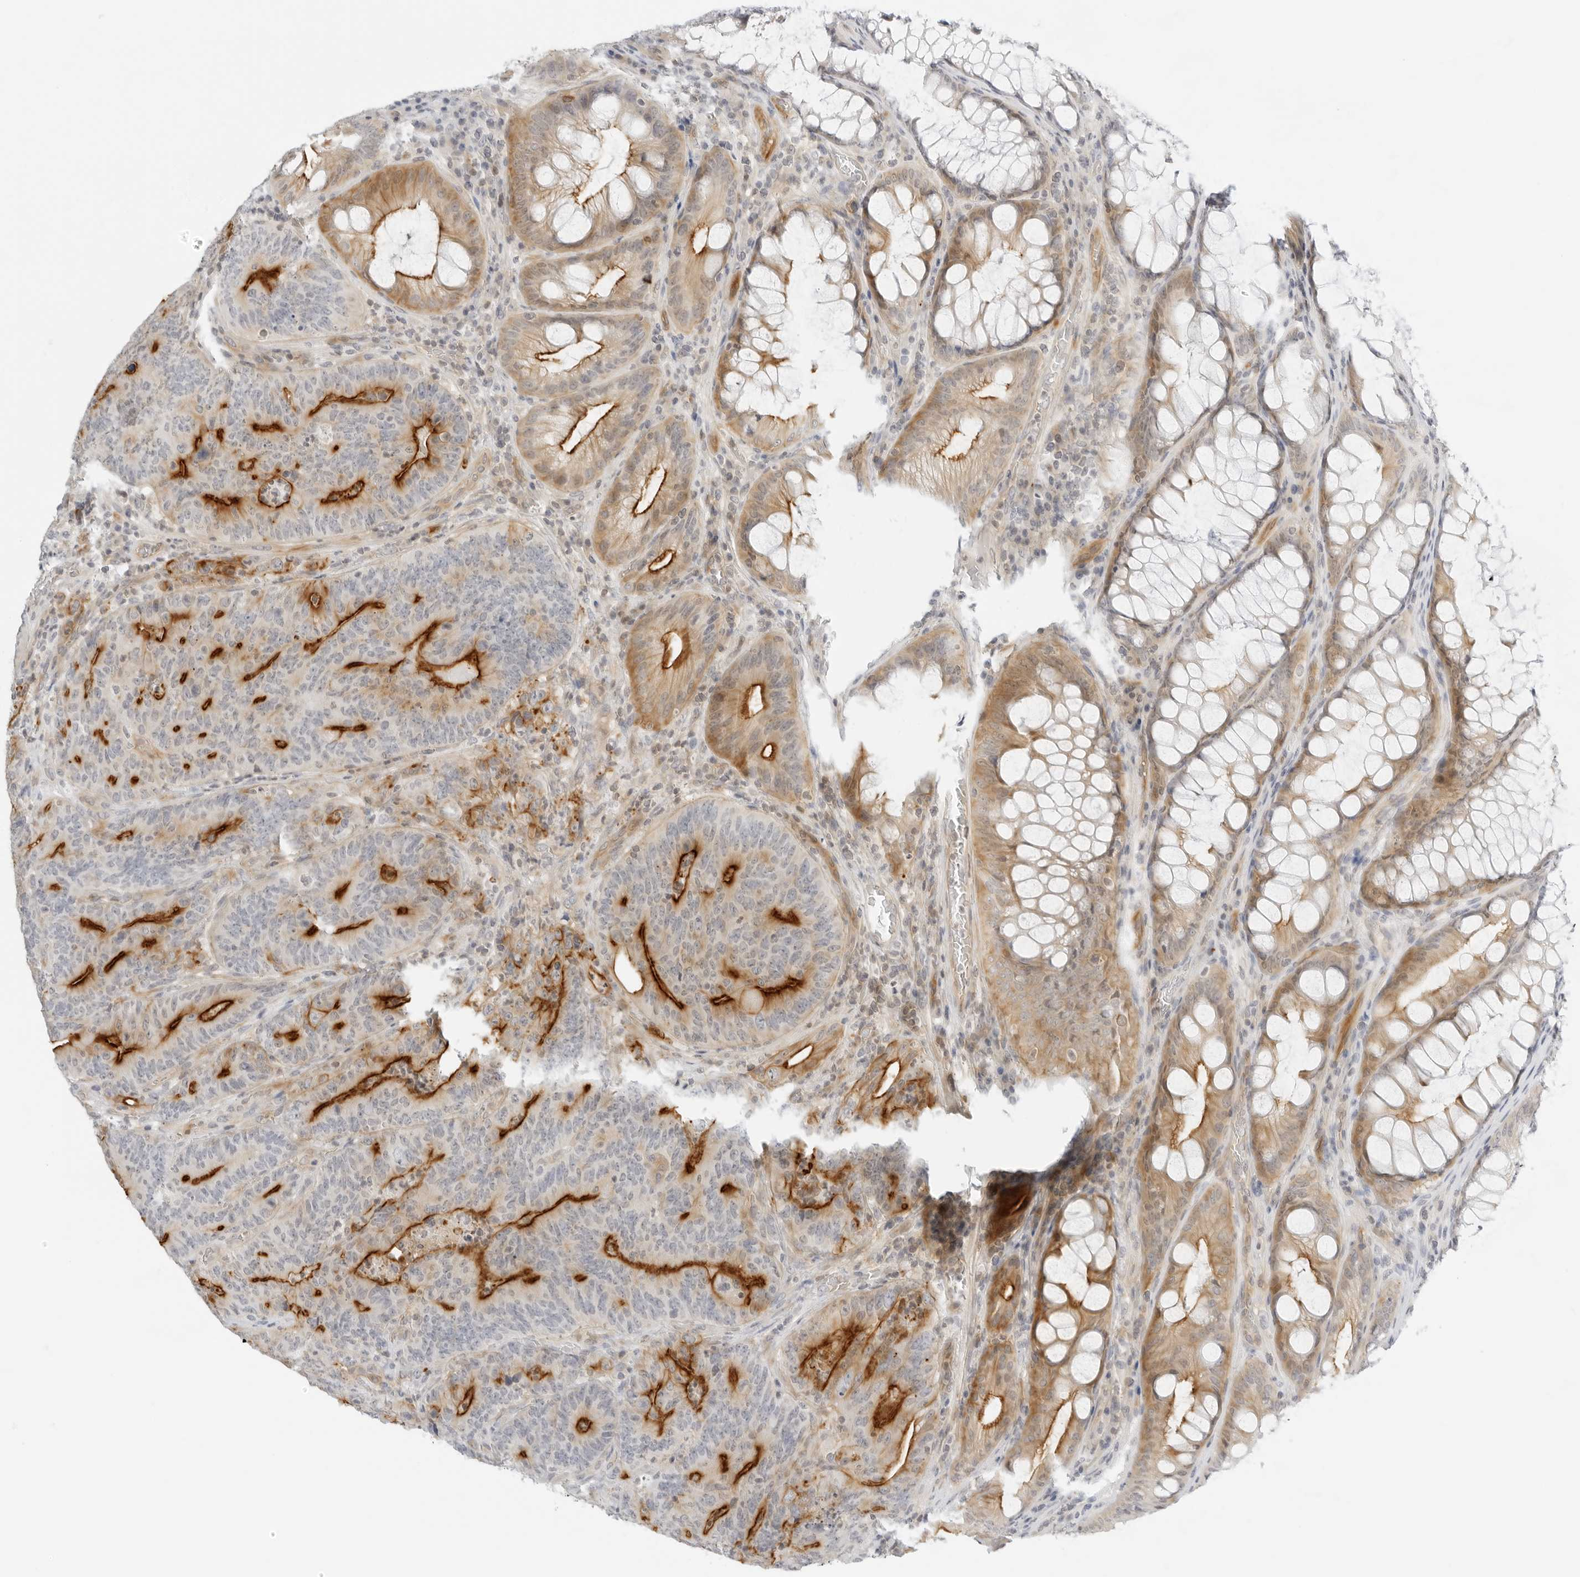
{"staining": {"intensity": "strong", "quantity": "25%-75%", "location": "cytoplasmic/membranous"}, "tissue": "colorectal cancer", "cell_type": "Tumor cells", "image_type": "cancer", "snomed": [{"axis": "morphology", "description": "Normal tissue, NOS"}, {"axis": "topography", "description": "Colon"}], "caption": "This is an image of immunohistochemistry staining of colorectal cancer, which shows strong expression in the cytoplasmic/membranous of tumor cells.", "gene": "OSCP1", "patient": {"sex": "female", "age": 82}}